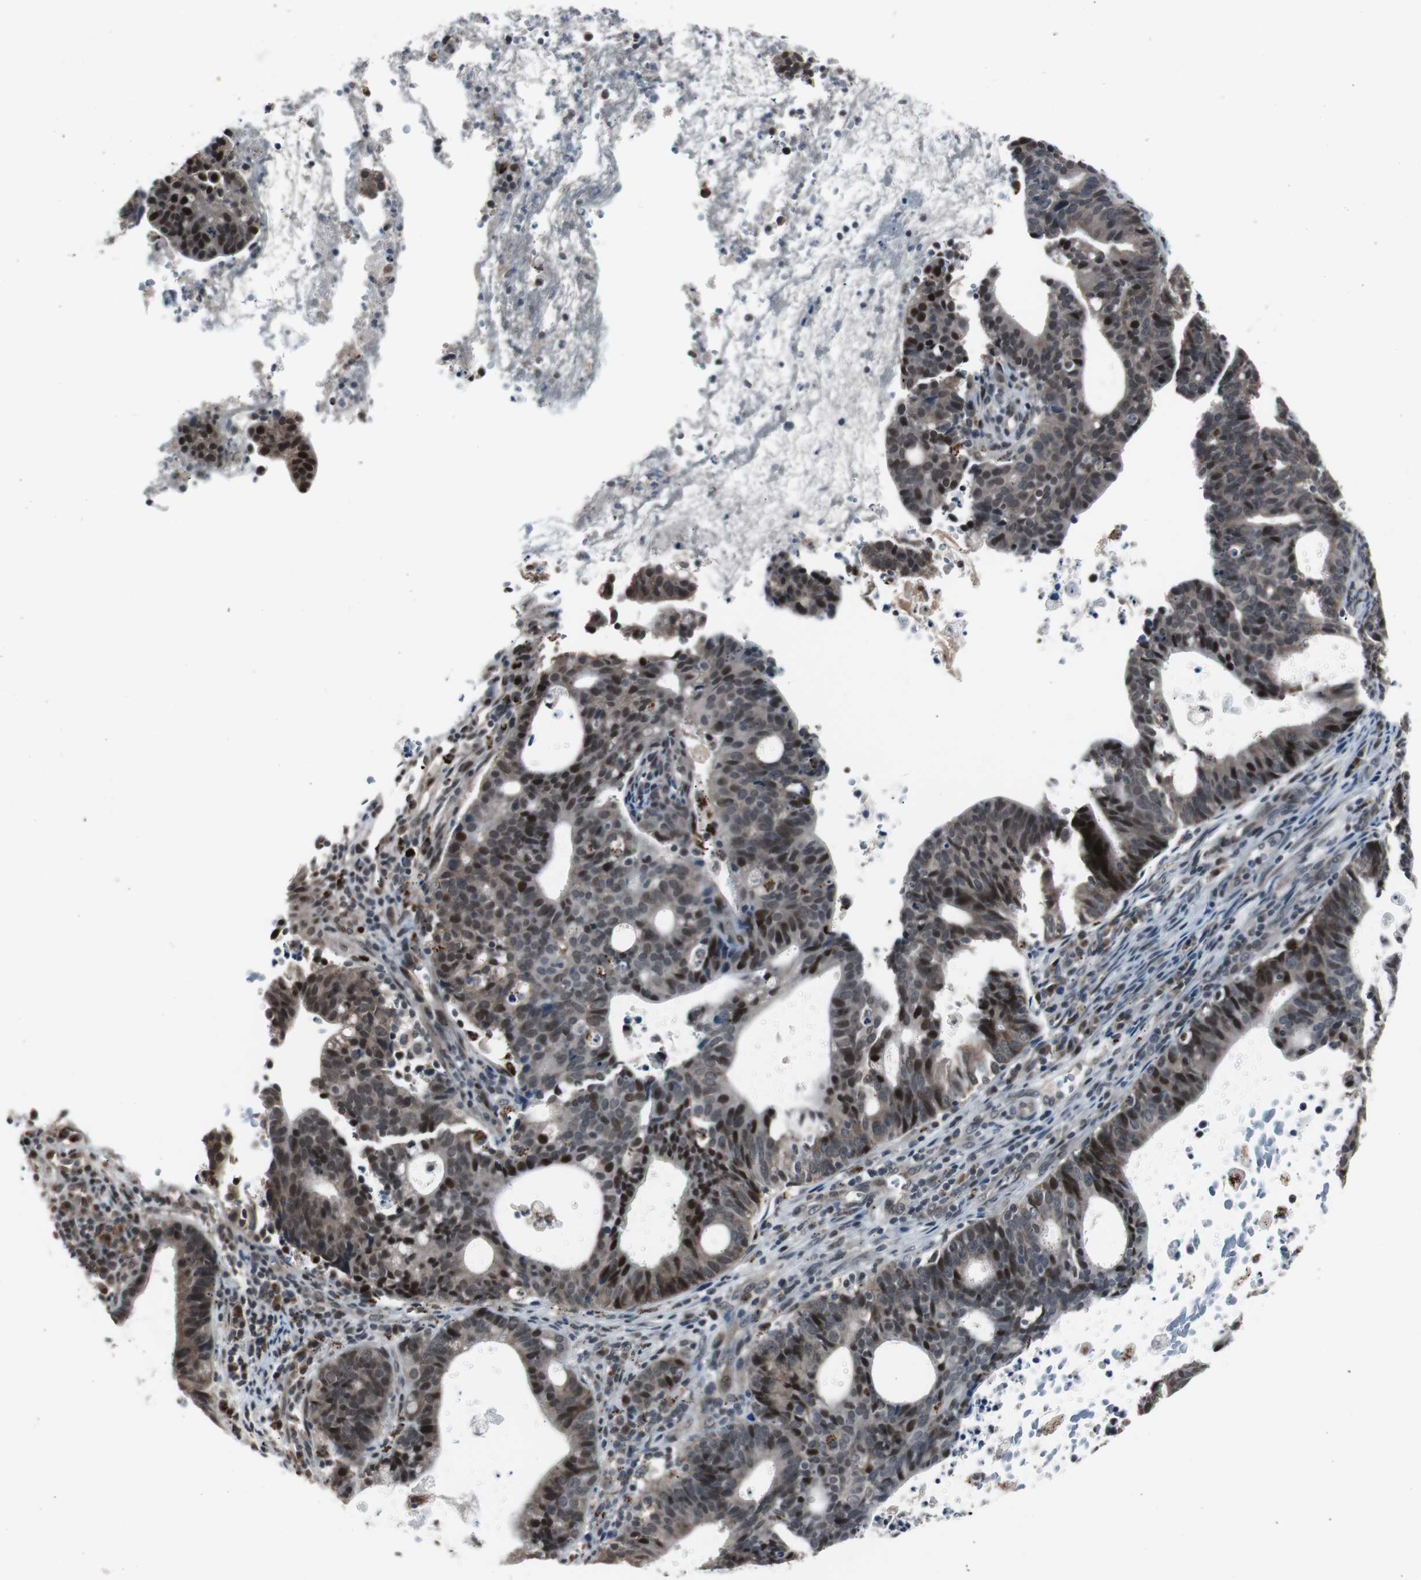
{"staining": {"intensity": "strong", "quantity": "25%-75%", "location": "nuclear"}, "tissue": "endometrial cancer", "cell_type": "Tumor cells", "image_type": "cancer", "snomed": [{"axis": "morphology", "description": "Adenocarcinoma, NOS"}, {"axis": "topography", "description": "Uterus"}], "caption": "This histopathology image shows IHC staining of human endometrial cancer (adenocarcinoma), with high strong nuclear expression in about 25%-75% of tumor cells.", "gene": "BOLA1", "patient": {"sex": "female", "age": 83}}